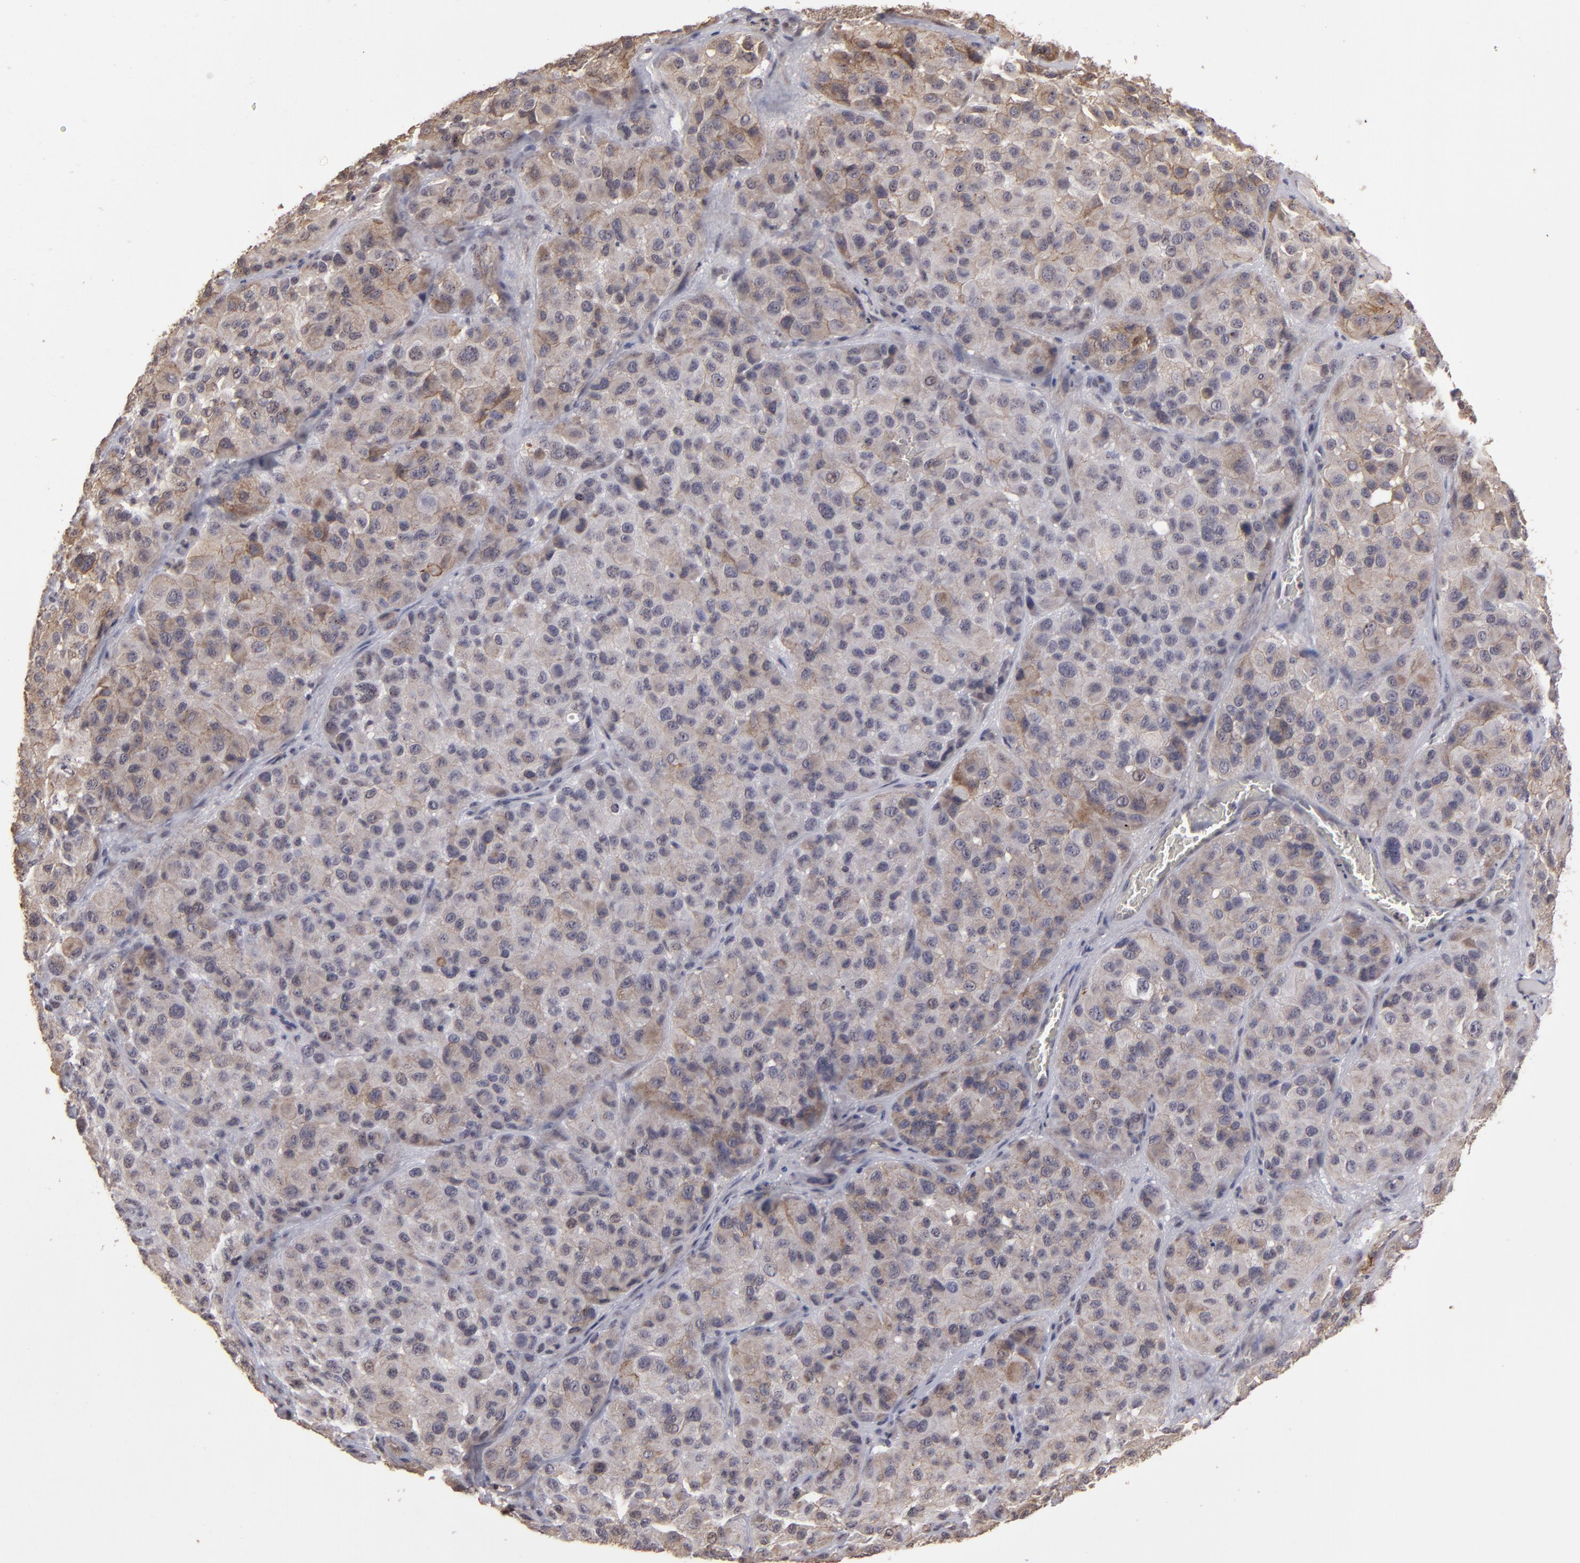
{"staining": {"intensity": "weak", "quantity": ">75%", "location": "cytoplasmic/membranous"}, "tissue": "melanoma", "cell_type": "Tumor cells", "image_type": "cancer", "snomed": [{"axis": "morphology", "description": "Malignant melanoma, NOS"}, {"axis": "topography", "description": "Skin"}], "caption": "Malignant melanoma was stained to show a protein in brown. There is low levels of weak cytoplasmic/membranous staining in approximately >75% of tumor cells. The staining was performed using DAB (3,3'-diaminobenzidine) to visualize the protein expression in brown, while the nuclei were stained in blue with hematoxylin (Magnification: 20x).", "gene": "CD55", "patient": {"sex": "female", "age": 21}}